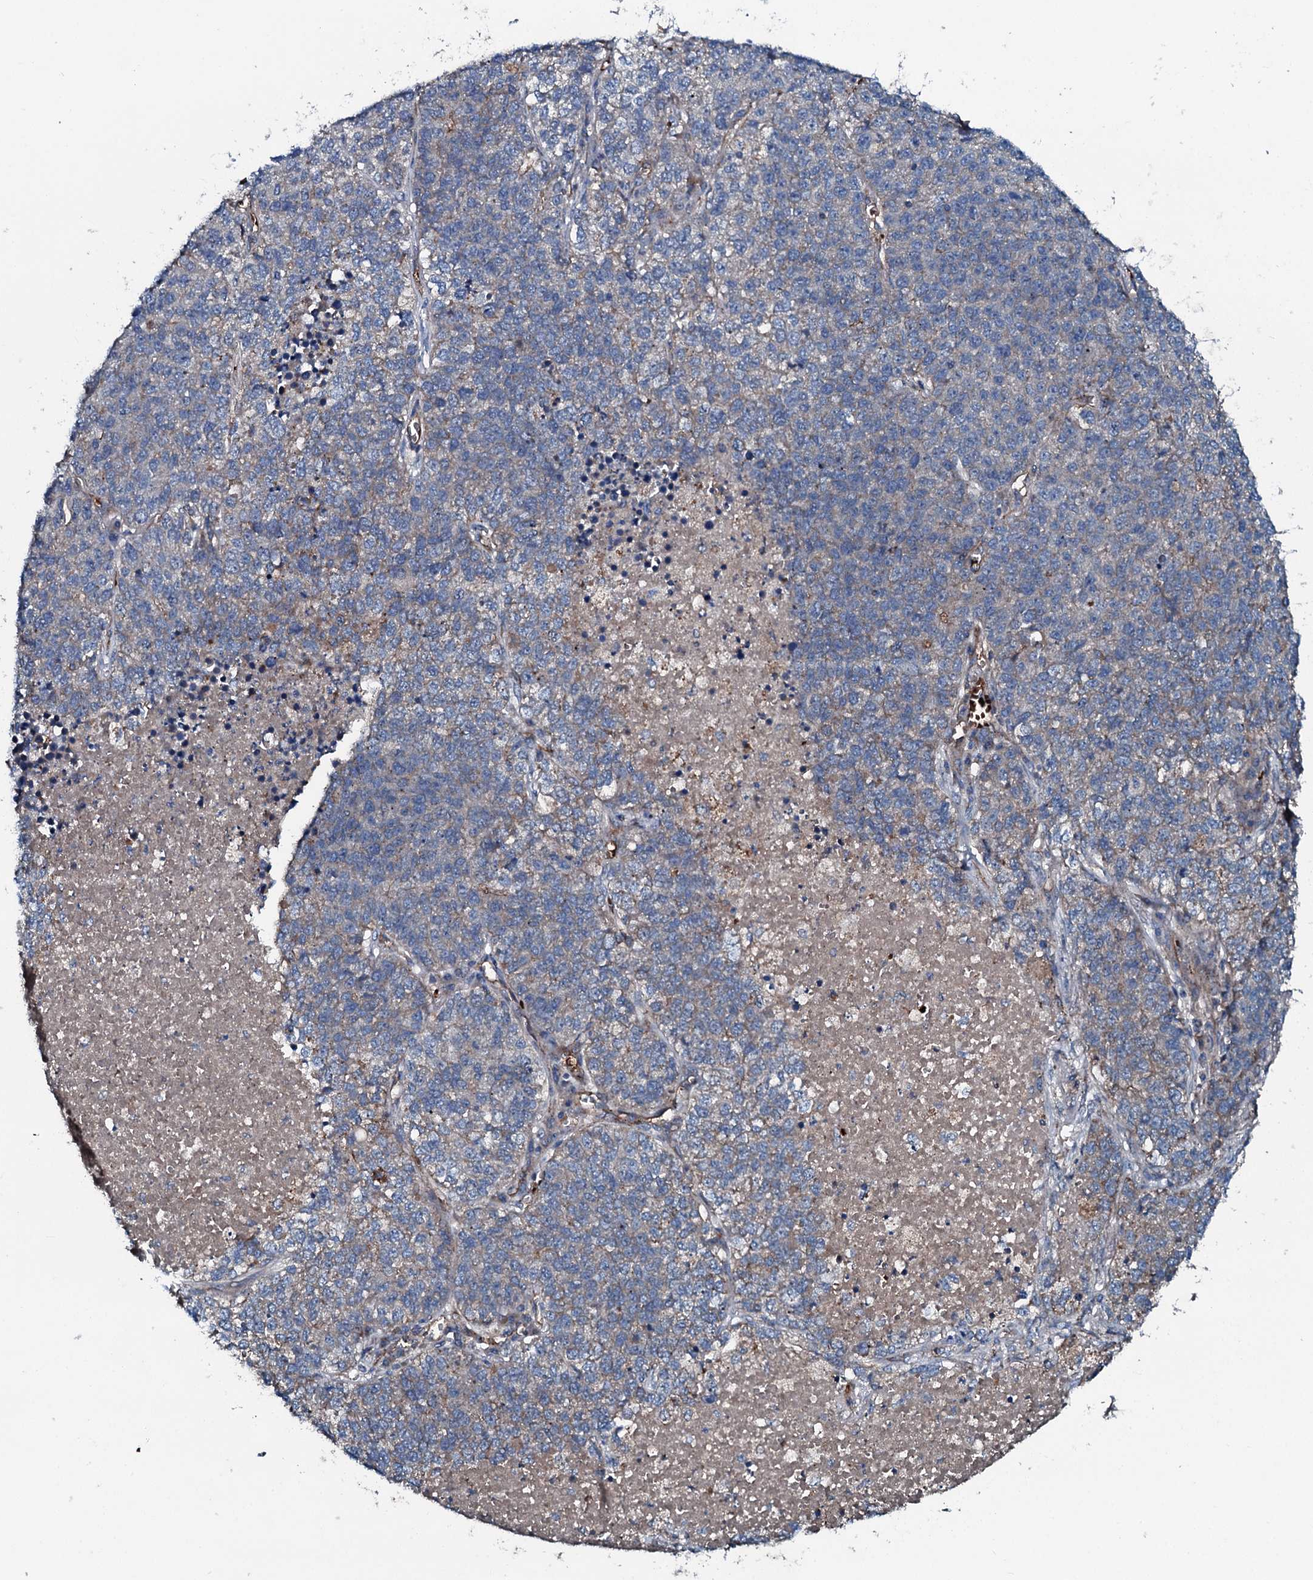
{"staining": {"intensity": "negative", "quantity": "none", "location": "none"}, "tissue": "lung cancer", "cell_type": "Tumor cells", "image_type": "cancer", "snomed": [{"axis": "morphology", "description": "Adenocarcinoma, NOS"}, {"axis": "topography", "description": "Lung"}], "caption": "Immunohistochemistry photomicrograph of neoplastic tissue: human lung adenocarcinoma stained with DAB shows no significant protein staining in tumor cells. (Brightfield microscopy of DAB (3,3'-diaminobenzidine) immunohistochemistry (IHC) at high magnification).", "gene": "TRIM7", "patient": {"sex": "male", "age": 49}}